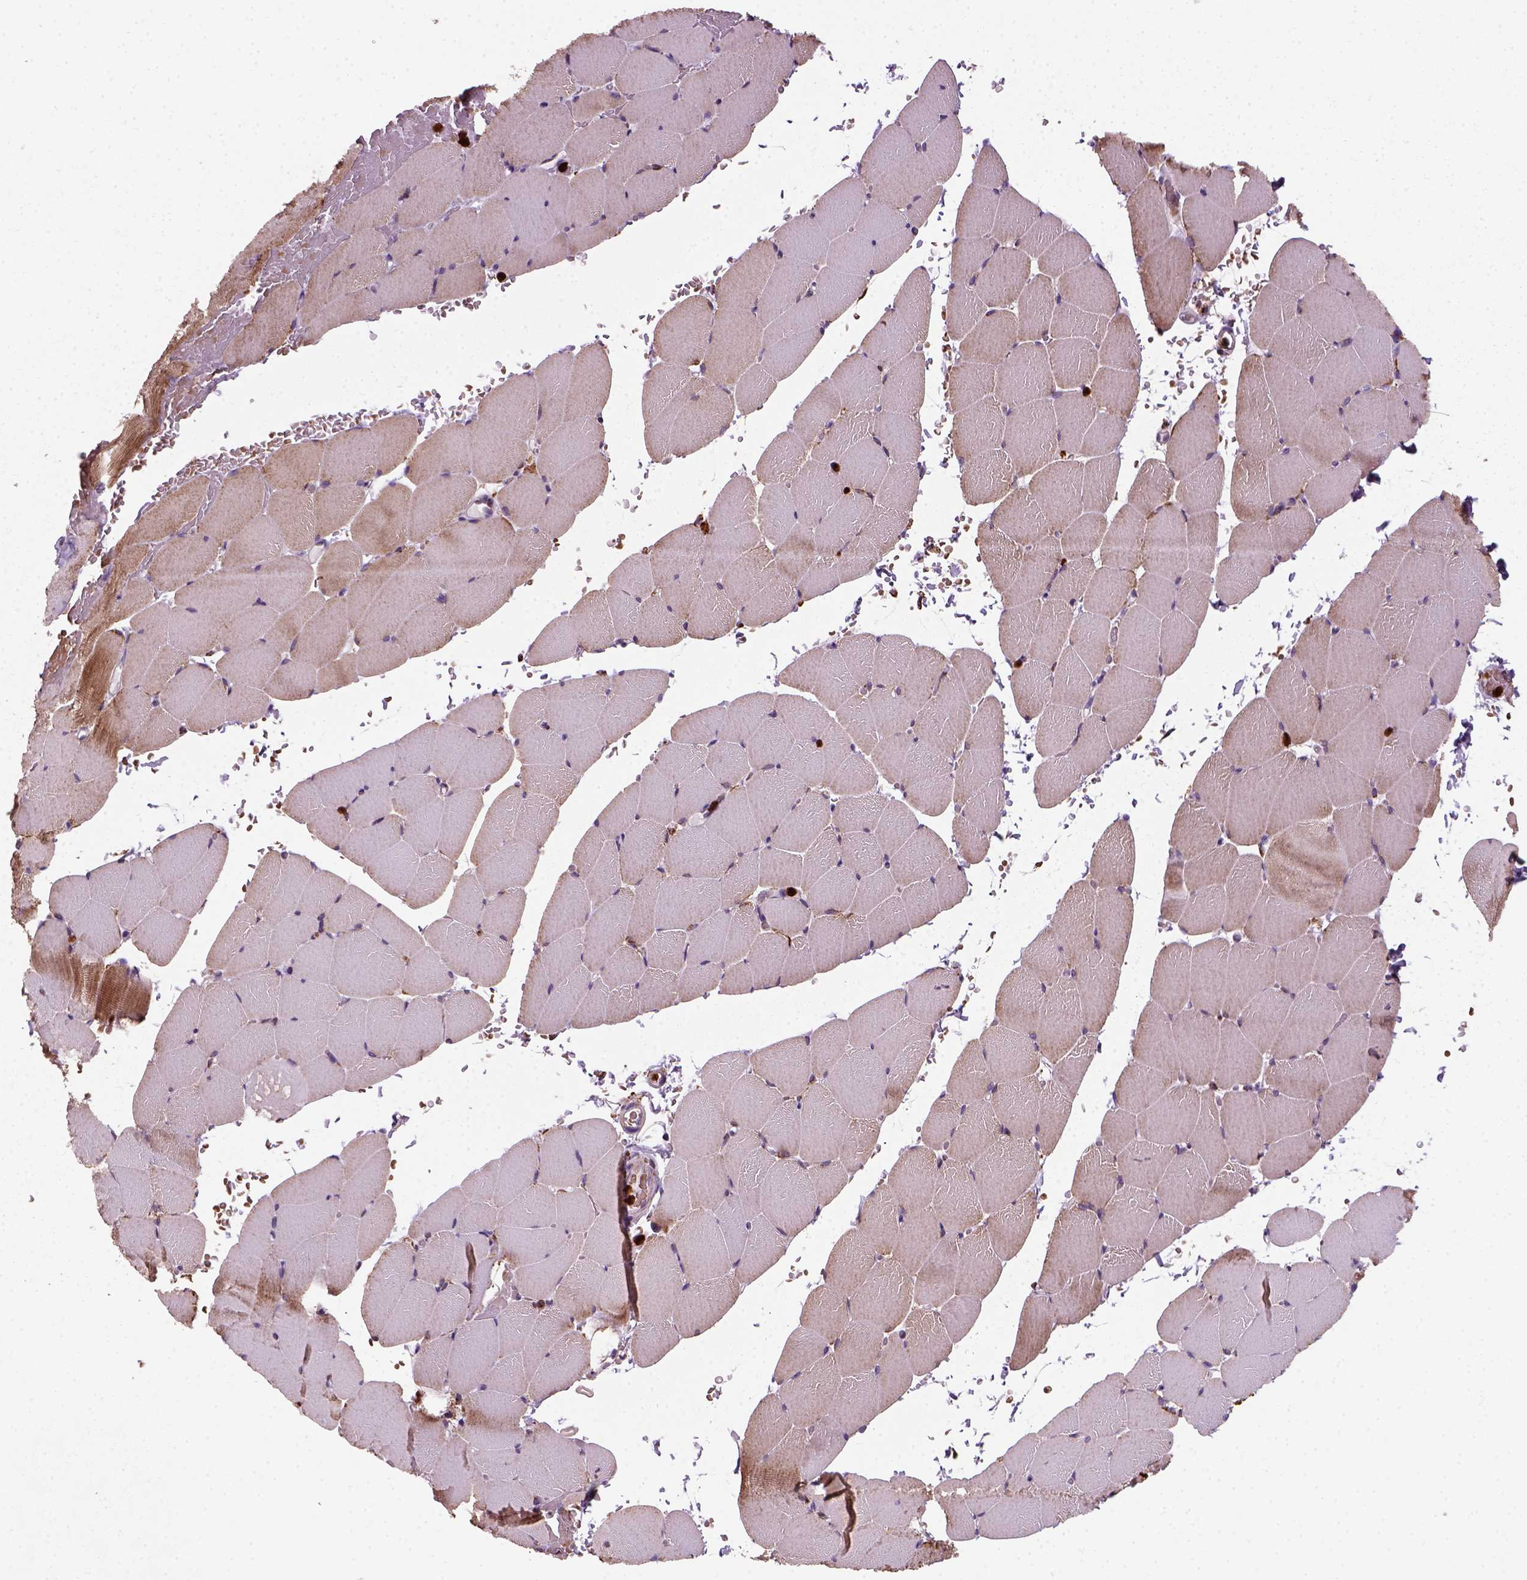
{"staining": {"intensity": "moderate", "quantity": "<25%", "location": "cytoplasmic/membranous"}, "tissue": "skeletal muscle", "cell_type": "Myocytes", "image_type": "normal", "snomed": [{"axis": "morphology", "description": "Normal tissue, NOS"}, {"axis": "topography", "description": "Skeletal muscle"}], "caption": "Immunohistochemical staining of normal skeletal muscle reveals moderate cytoplasmic/membranous protein positivity in approximately <25% of myocytes. (DAB IHC, brown staining for protein, blue staining for nuclei).", "gene": "NUDT16L1", "patient": {"sex": "female", "age": 37}}